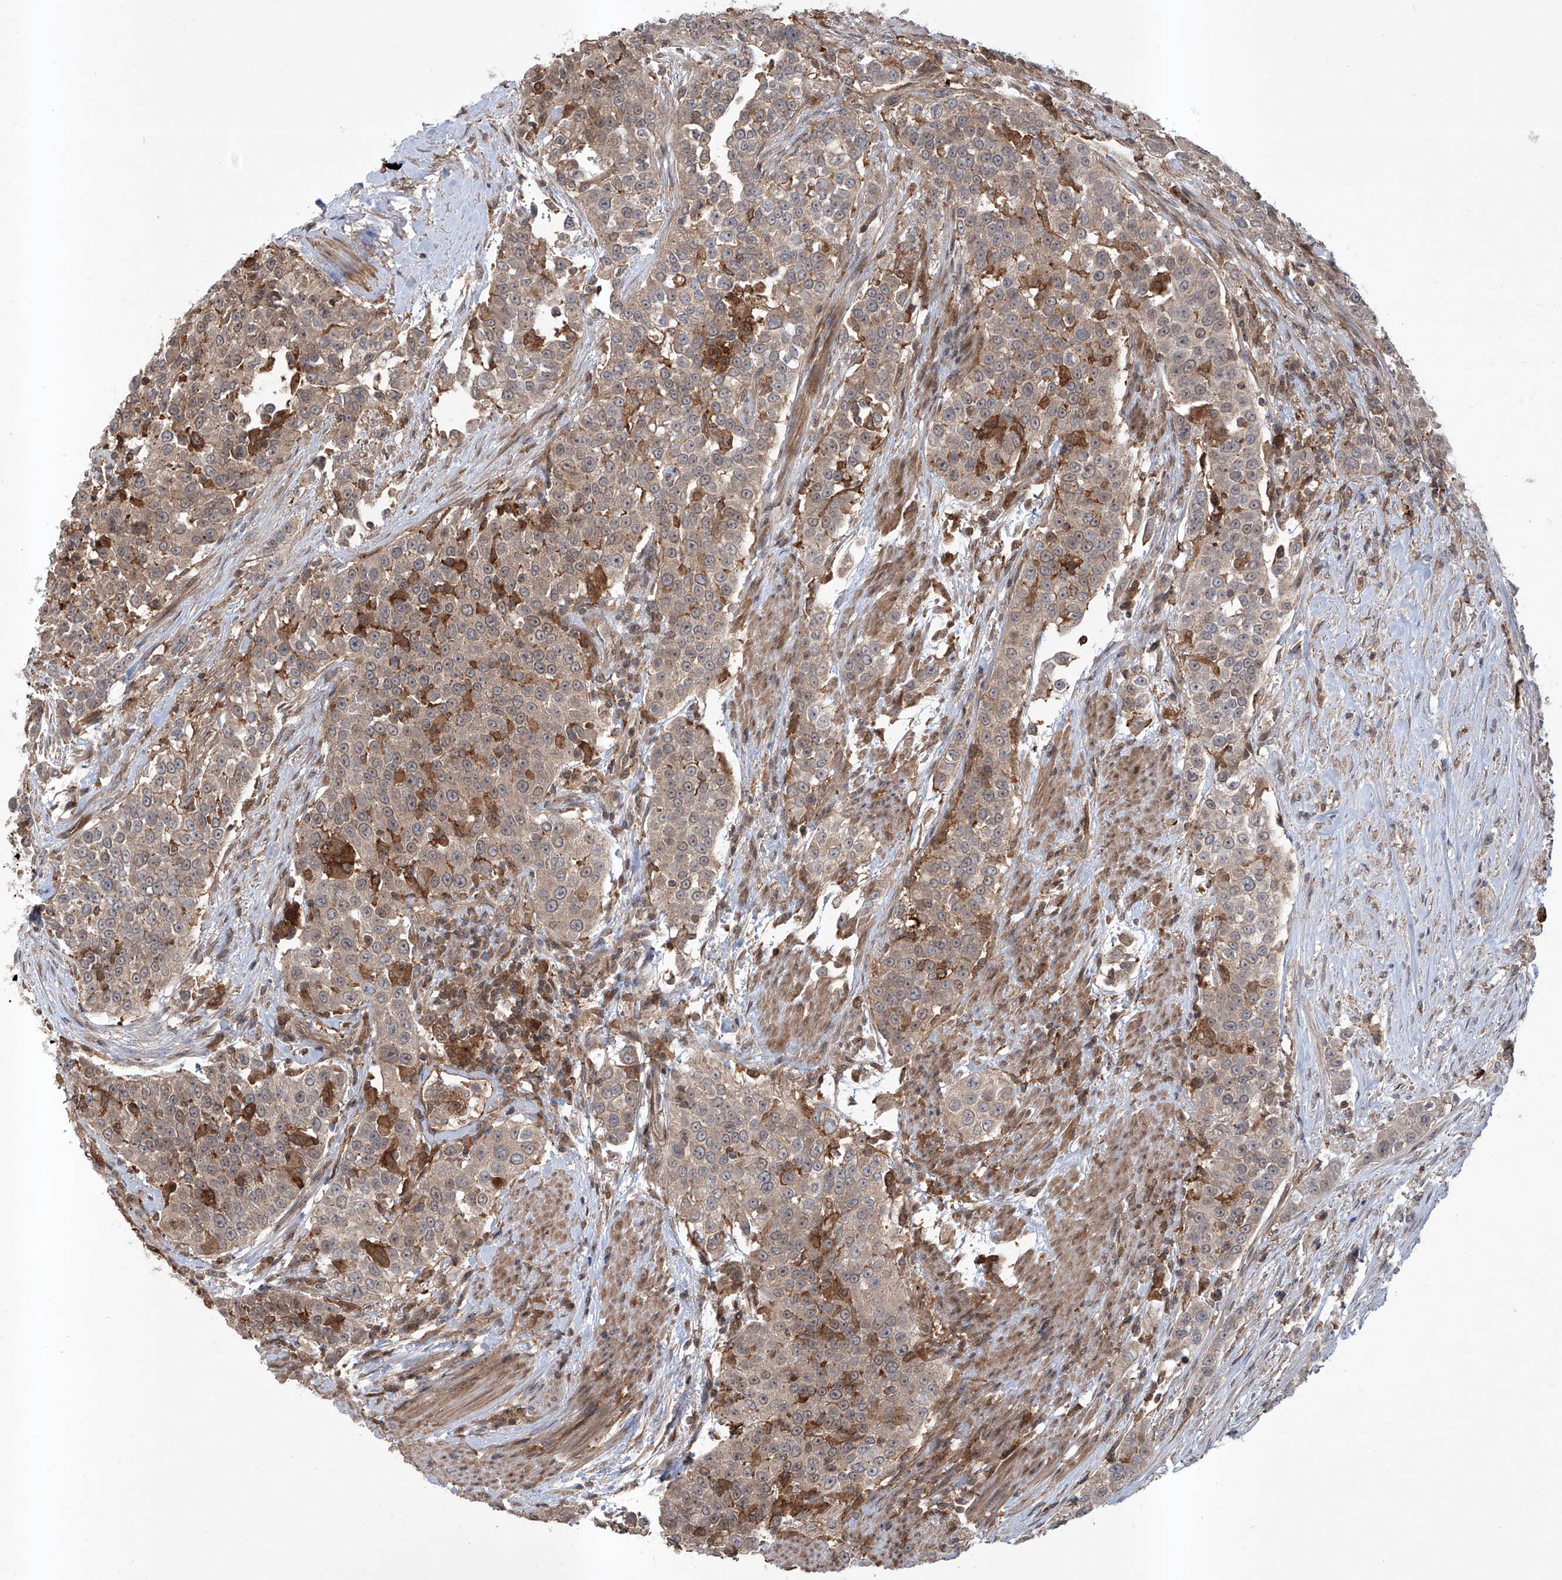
{"staining": {"intensity": "negative", "quantity": "none", "location": "none"}, "tissue": "urothelial cancer", "cell_type": "Tumor cells", "image_type": "cancer", "snomed": [{"axis": "morphology", "description": "Urothelial carcinoma, High grade"}, {"axis": "topography", "description": "Urinary bladder"}], "caption": "Histopathology image shows no protein expression in tumor cells of urothelial cancer tissue.", "gene": "HOXC8", "patient": {"sex": "female", "age": 80}}